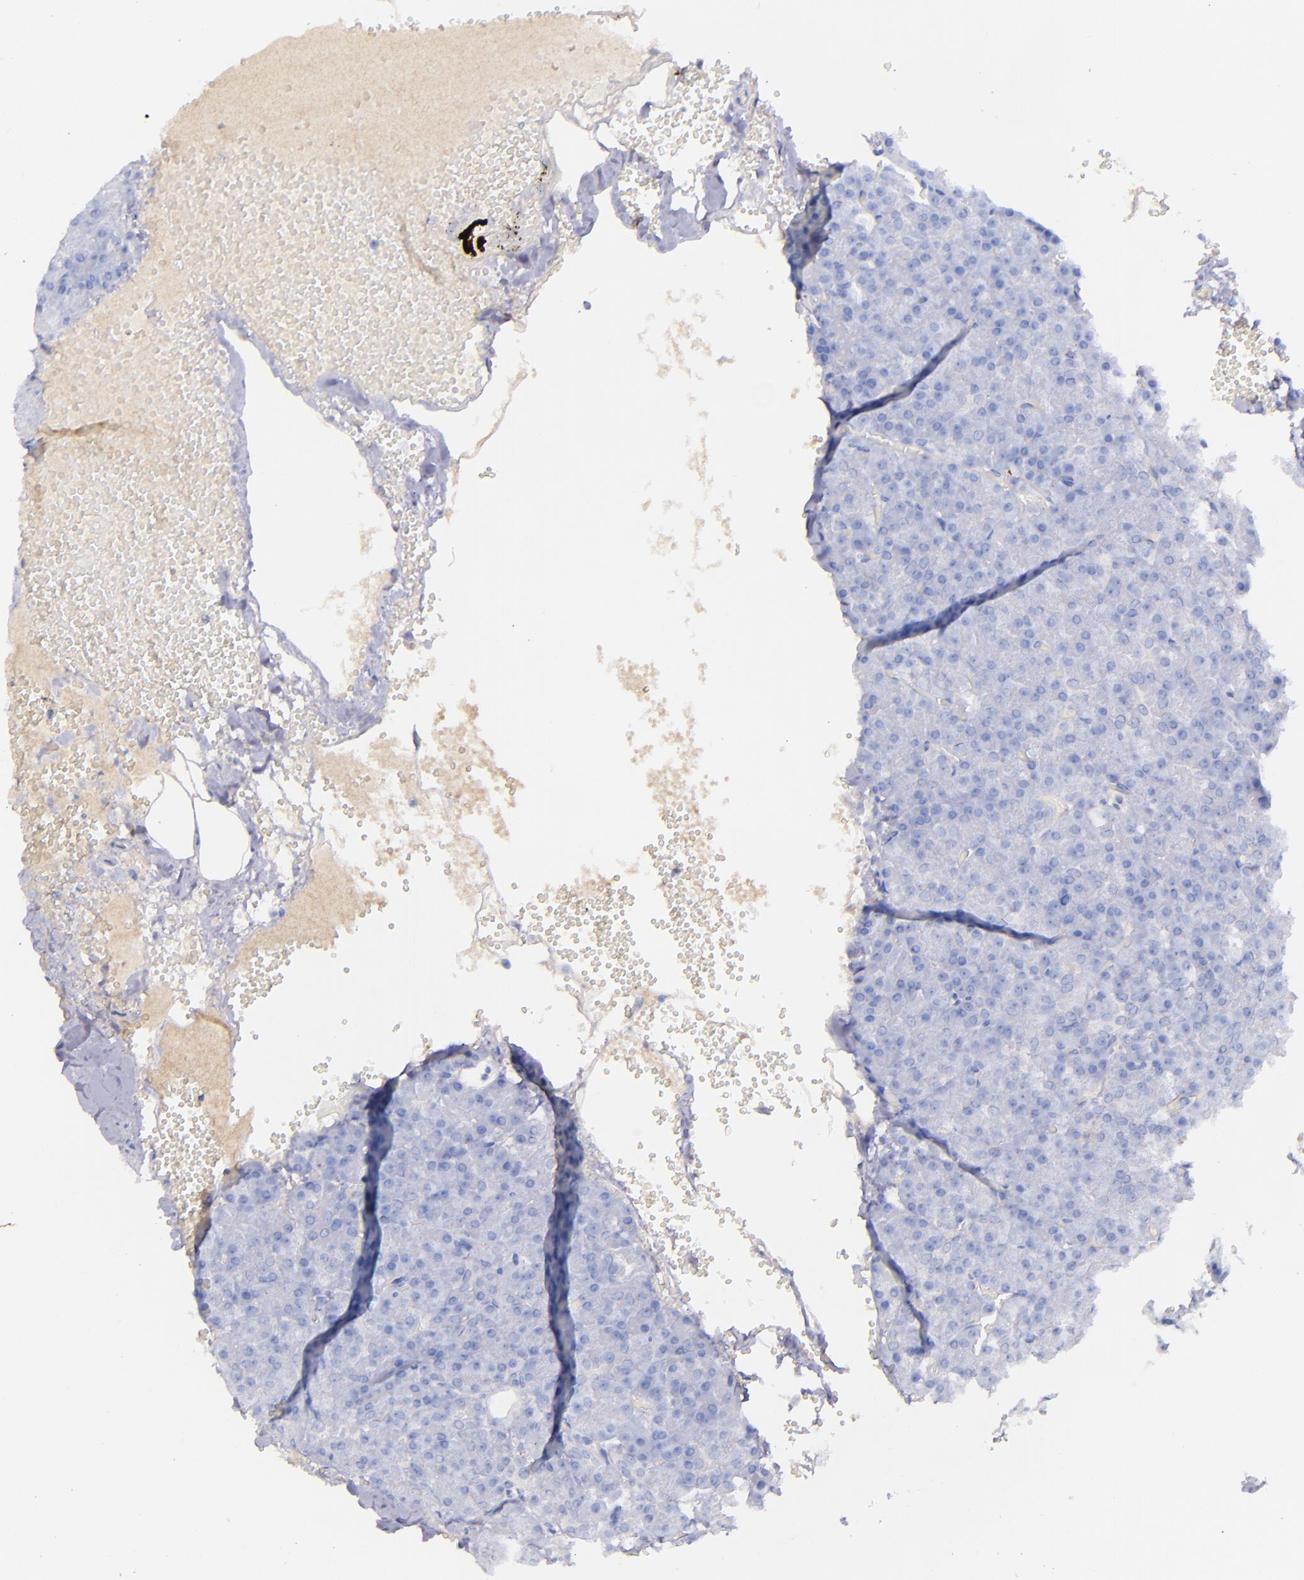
{"staining": {"intensity": "negative", "quantity": "none", "location": "none"}, "tissue": "pancreas", "cell_type": "Exocrine glandular cells", "image_type": "normal", "snomed": [{"axis": "morphology", "description": "Normal tissue, NOS"}, {"axis": "topography", "description": "Pancreas"}], "caption": "DAB immunohistochemical staining of normal human pancreas shows no significant expression in exocrine glandular cells.", "gene": "KNG1", "patient": {"sex": "female", "age": 35}}